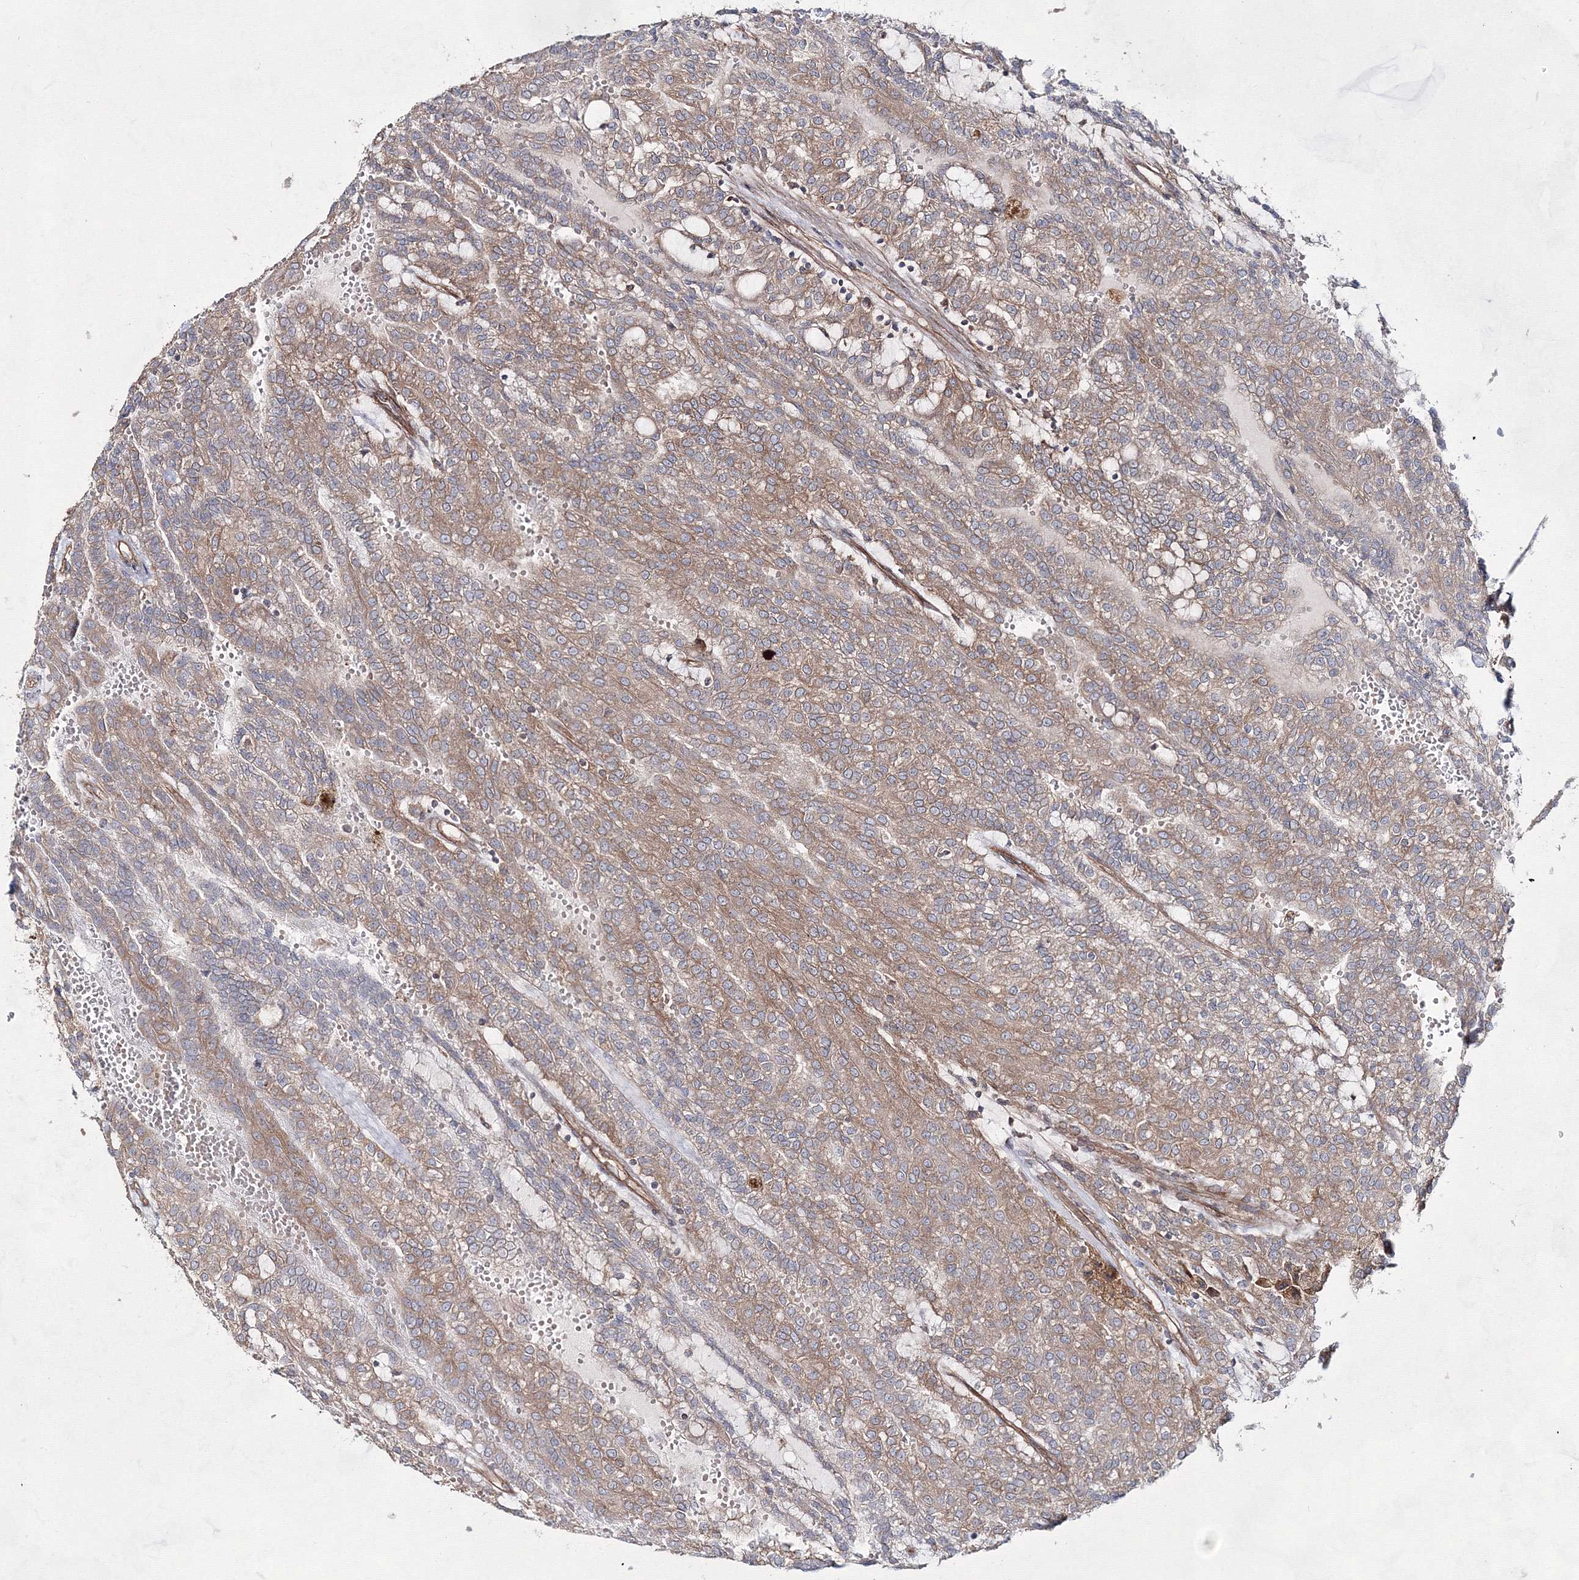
{"staining": {"intensity": "weak", "quantity": ">75%", "location": "cytoplasmic/membranous"}, "tissue": "renal cancer", "cell_type": "Tumor cells", "image_type": "cancer", "snomed": [{"axis": "morphology", "description": "Adenocarcinoma, NOS"}, {"axis": "topography", "description": "Kidney"}], "caption": "A brown stain highlights weak cytoplasmic/membranous staining of a protein in adenocarcinoma (renal) tumor cells.", "gene": "EXOC6", "patient": {"sex": "male", "age": 63}}